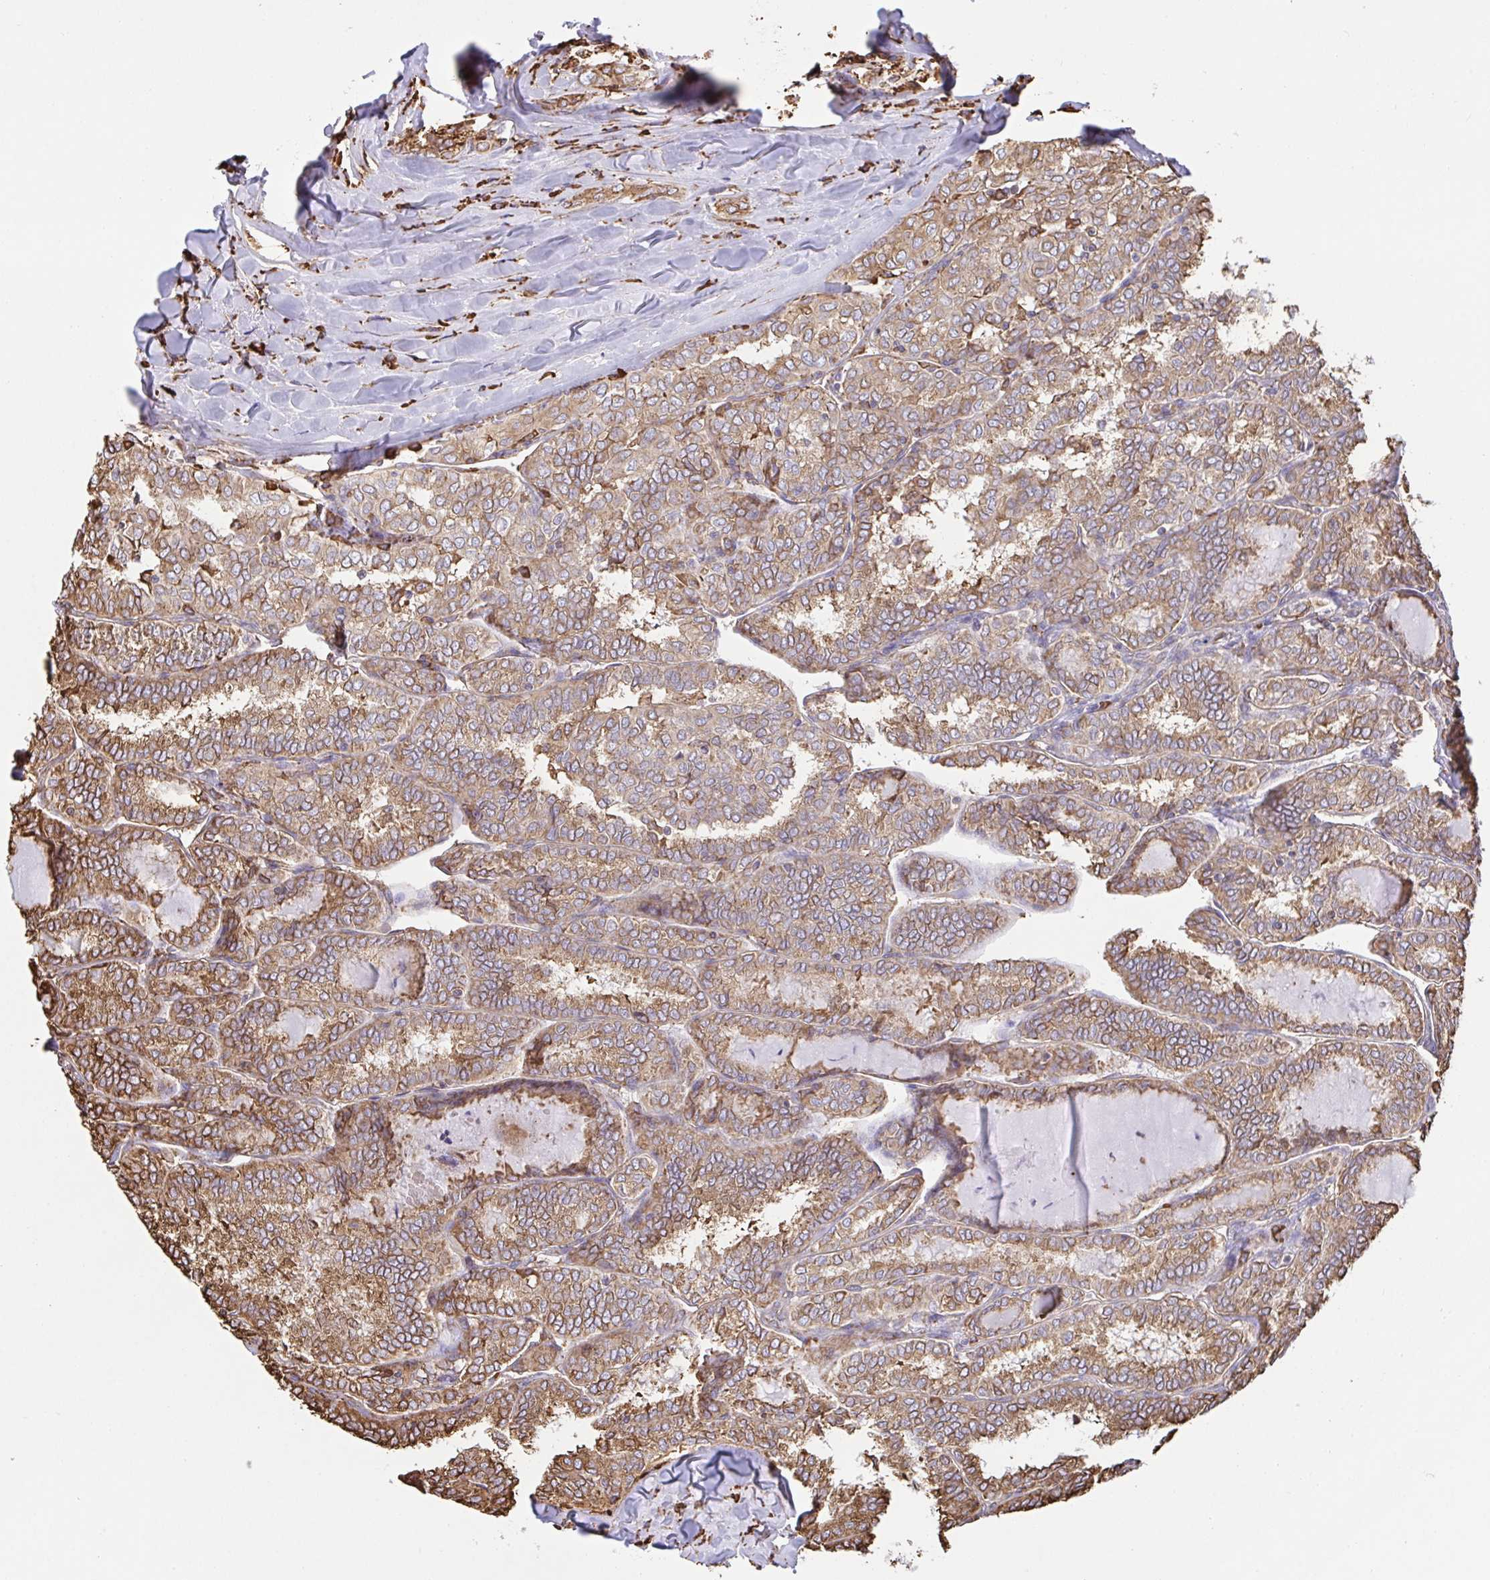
{"staining": {"intensity": "moderate", "quantity": ">75%", "location": "cytoplasmic/membranous"}, "tissue": "thyroid cancer", "cell_type": "Tumor cells", "image_type": "cancer", "snomed": [{"axis": "morphology", "description": "Papillary adenocarcinoma, NOS"}, {"axis": "topography", "description": "Thyroid gland"}], "caption": "Approximately >75% of tumor cells in thyroid papillary adenocarcinoma demonstrate moderate cytoplasmic/membranous protein positivity as visualized by brown immunohistochemical staining.", "gene": "CLGN", "patient": {"sex": "female", "age": 30}}